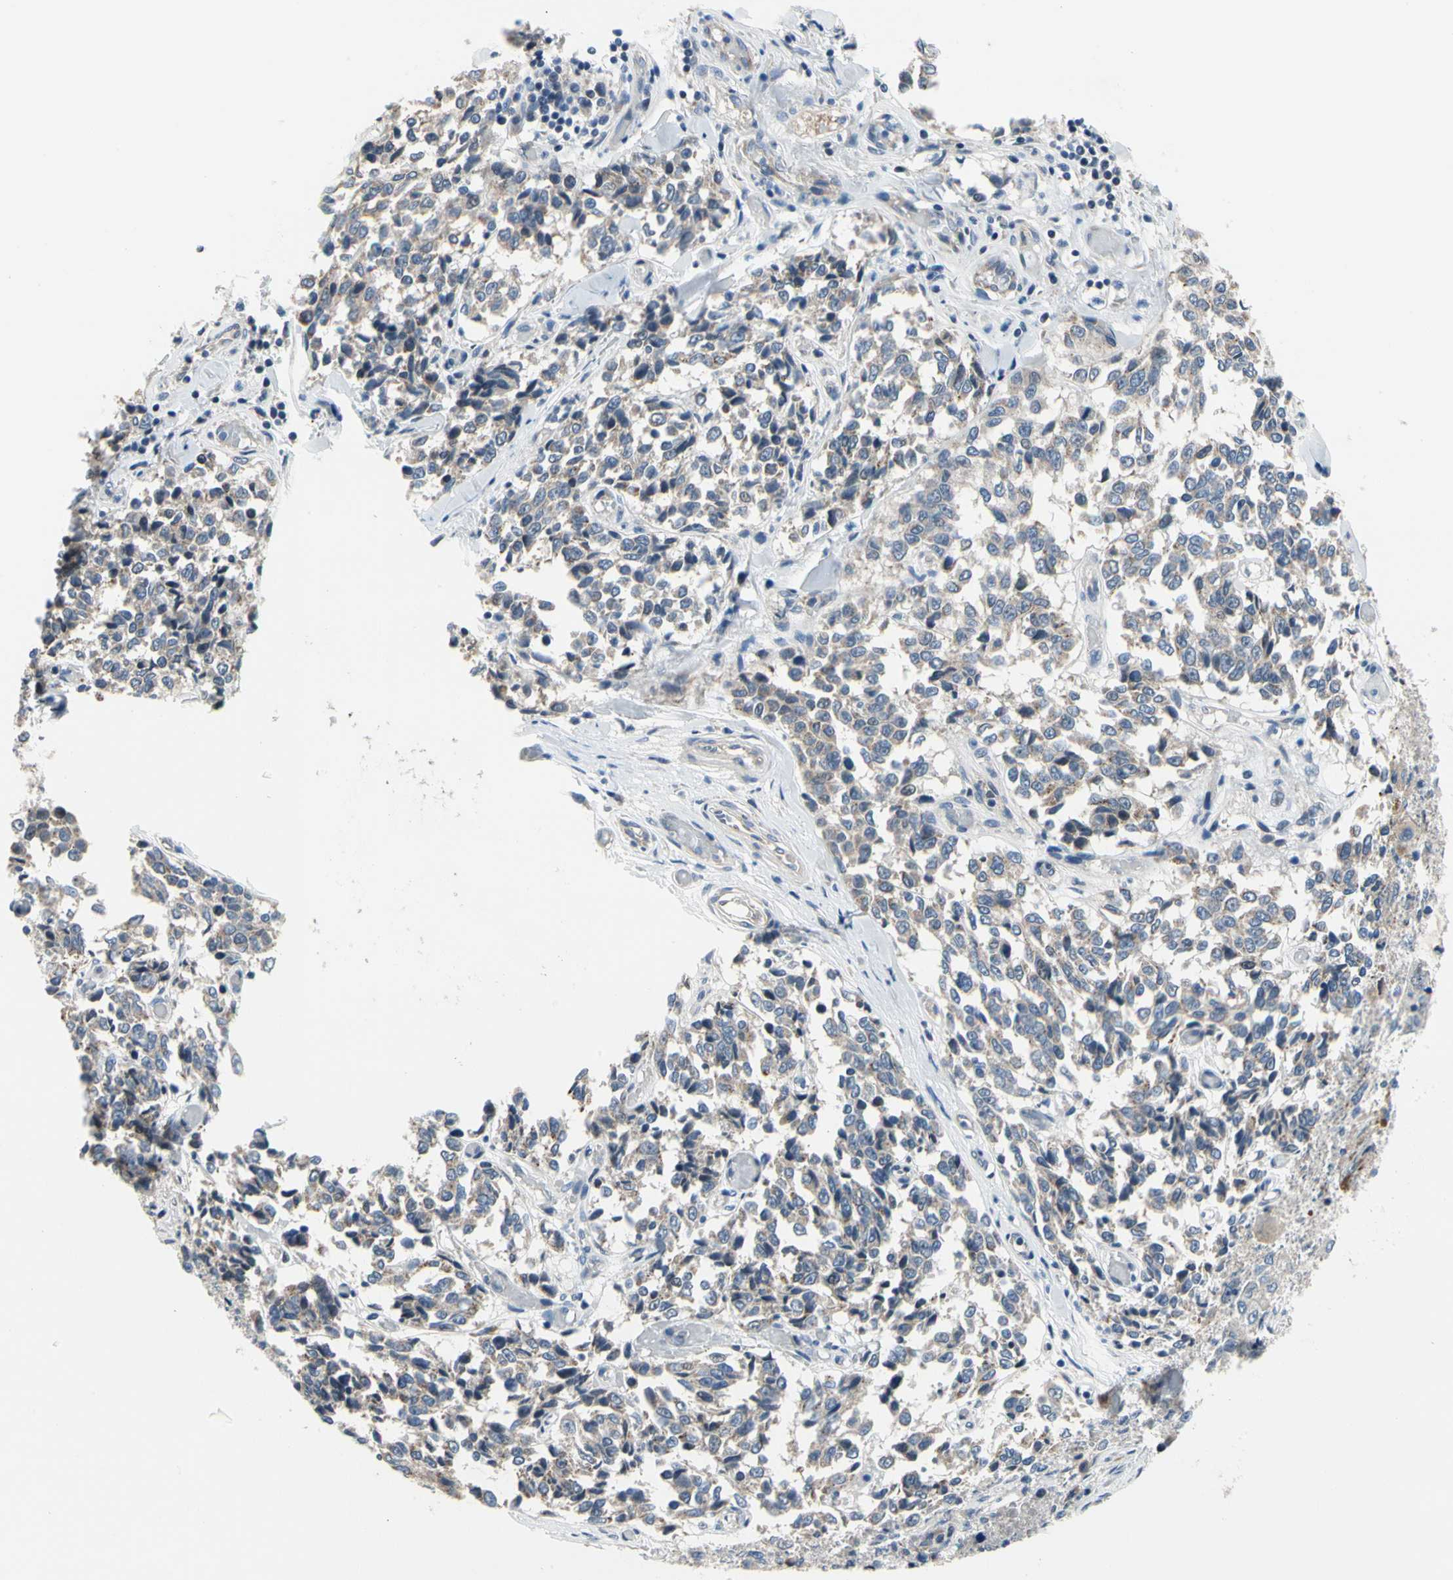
{"staining": {"intensity": "negative", "quantity": "none", "location": "none"}, "tissue": "melanoma", "cell_type": "Tumor cells", "image_type": "cancer", "snomed": [{"axis": "morphology", "description": "Malignant melanoma, NOS"}, {"axis": "topography", "description": "Skin"}], "caption": "Tumor cells are negative for brown protein staining in malignant melanoma.", "gene": "NFASC", "patient": {"sex": "female", "age": 64}}